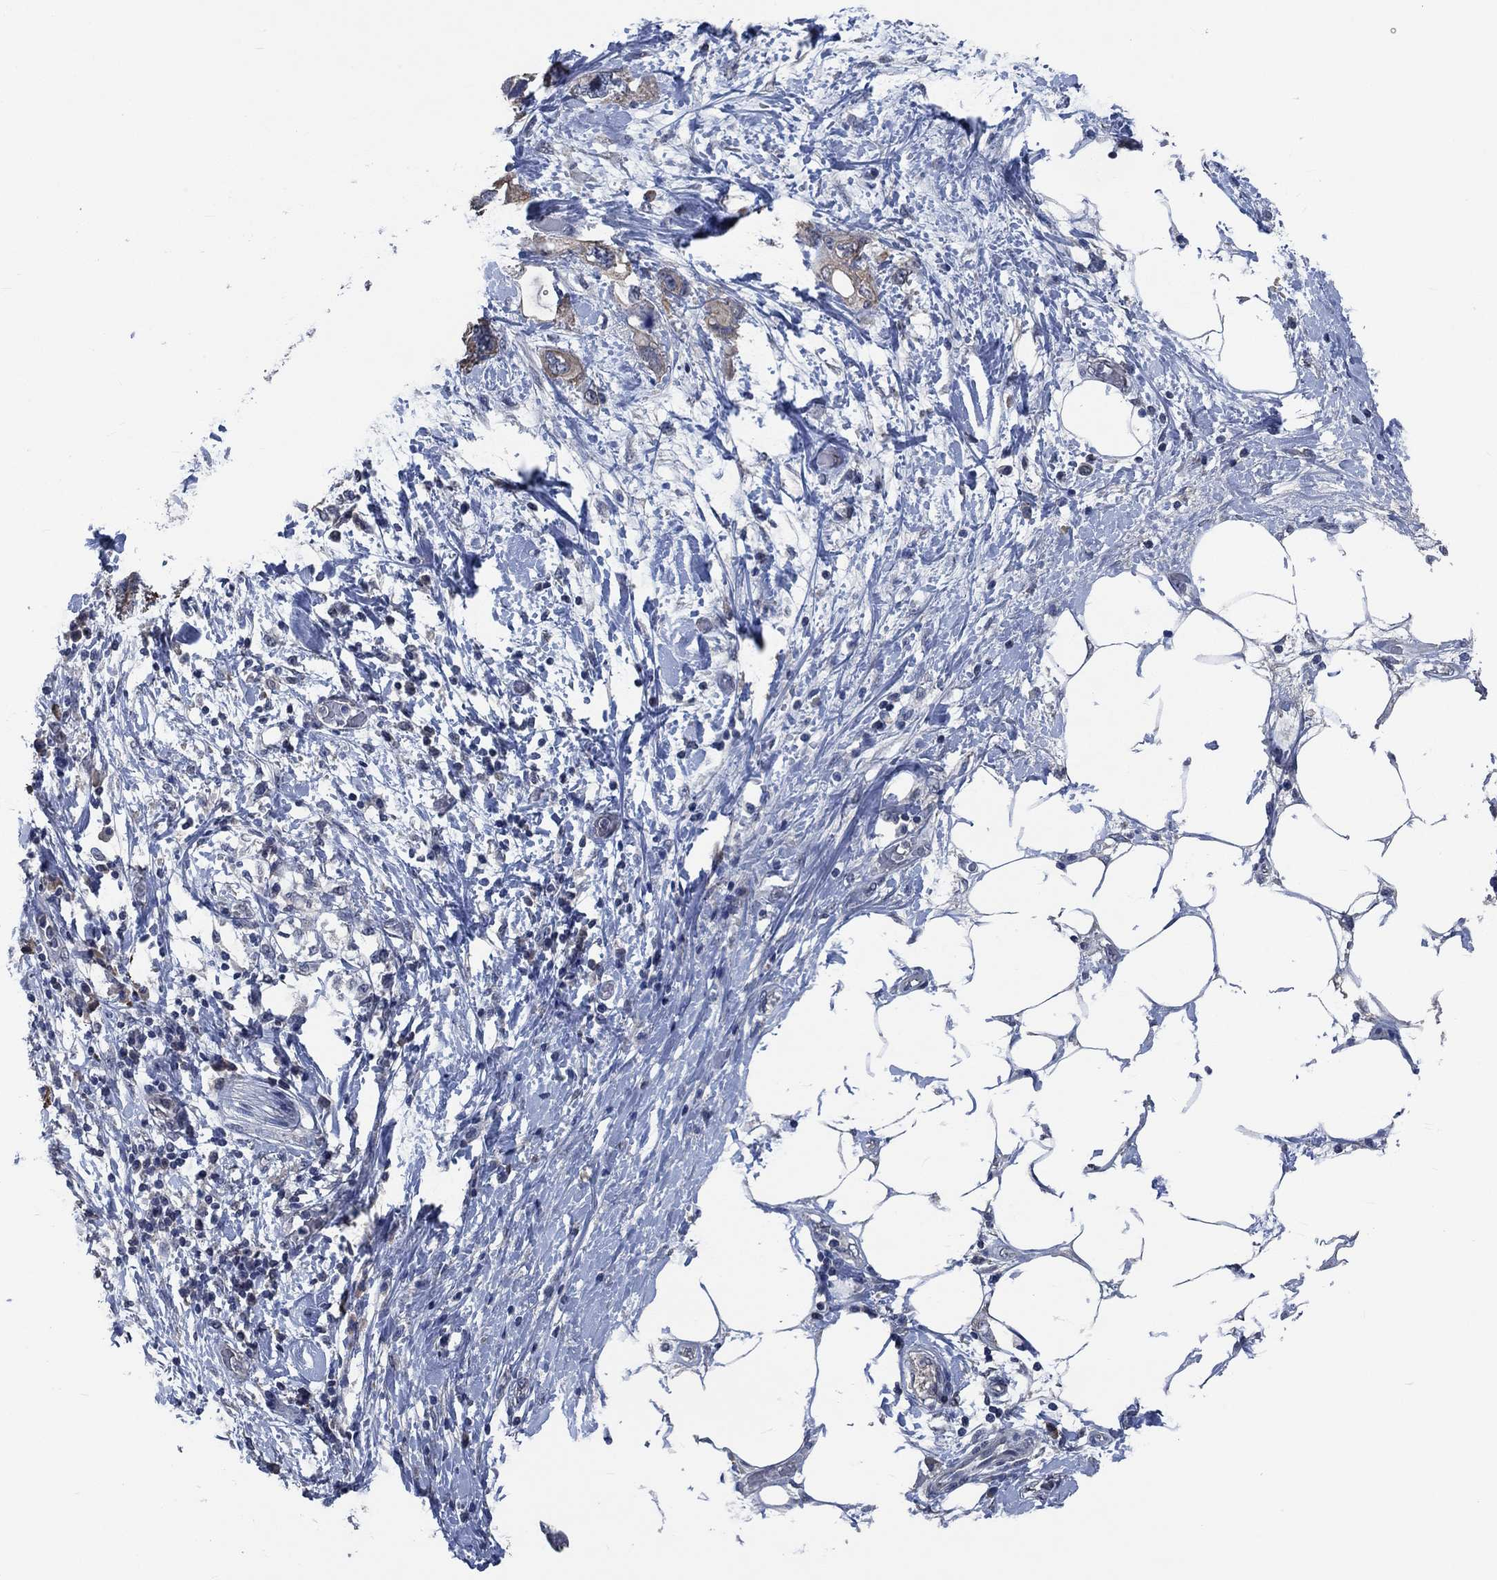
{"staining": {"intensity": "moderate", "quantity": ">75%", "location": "cytoplasmic/membranous"}, "tissue": "pancreatic cancer", "cell_type": "Tumor cells", "image_type": "cancer", "snomed": [{"axis": "morphology", "description": "Adenocarcinoma, NOS"}, {"axis": "topography", "description": "Pancreas"}], "caption": "This micrograph shows pancreatic cancer (adenocarcinoma) stained with immunohistochemistry (IHC) to label a protein in brown. The cytoplasmic/membranous of tumor cells show moderate positivity for the protein. Nuclei are counter-stained blue.", "gene": "OBSCN", "patient": {"sex": "female", "age": 56}}